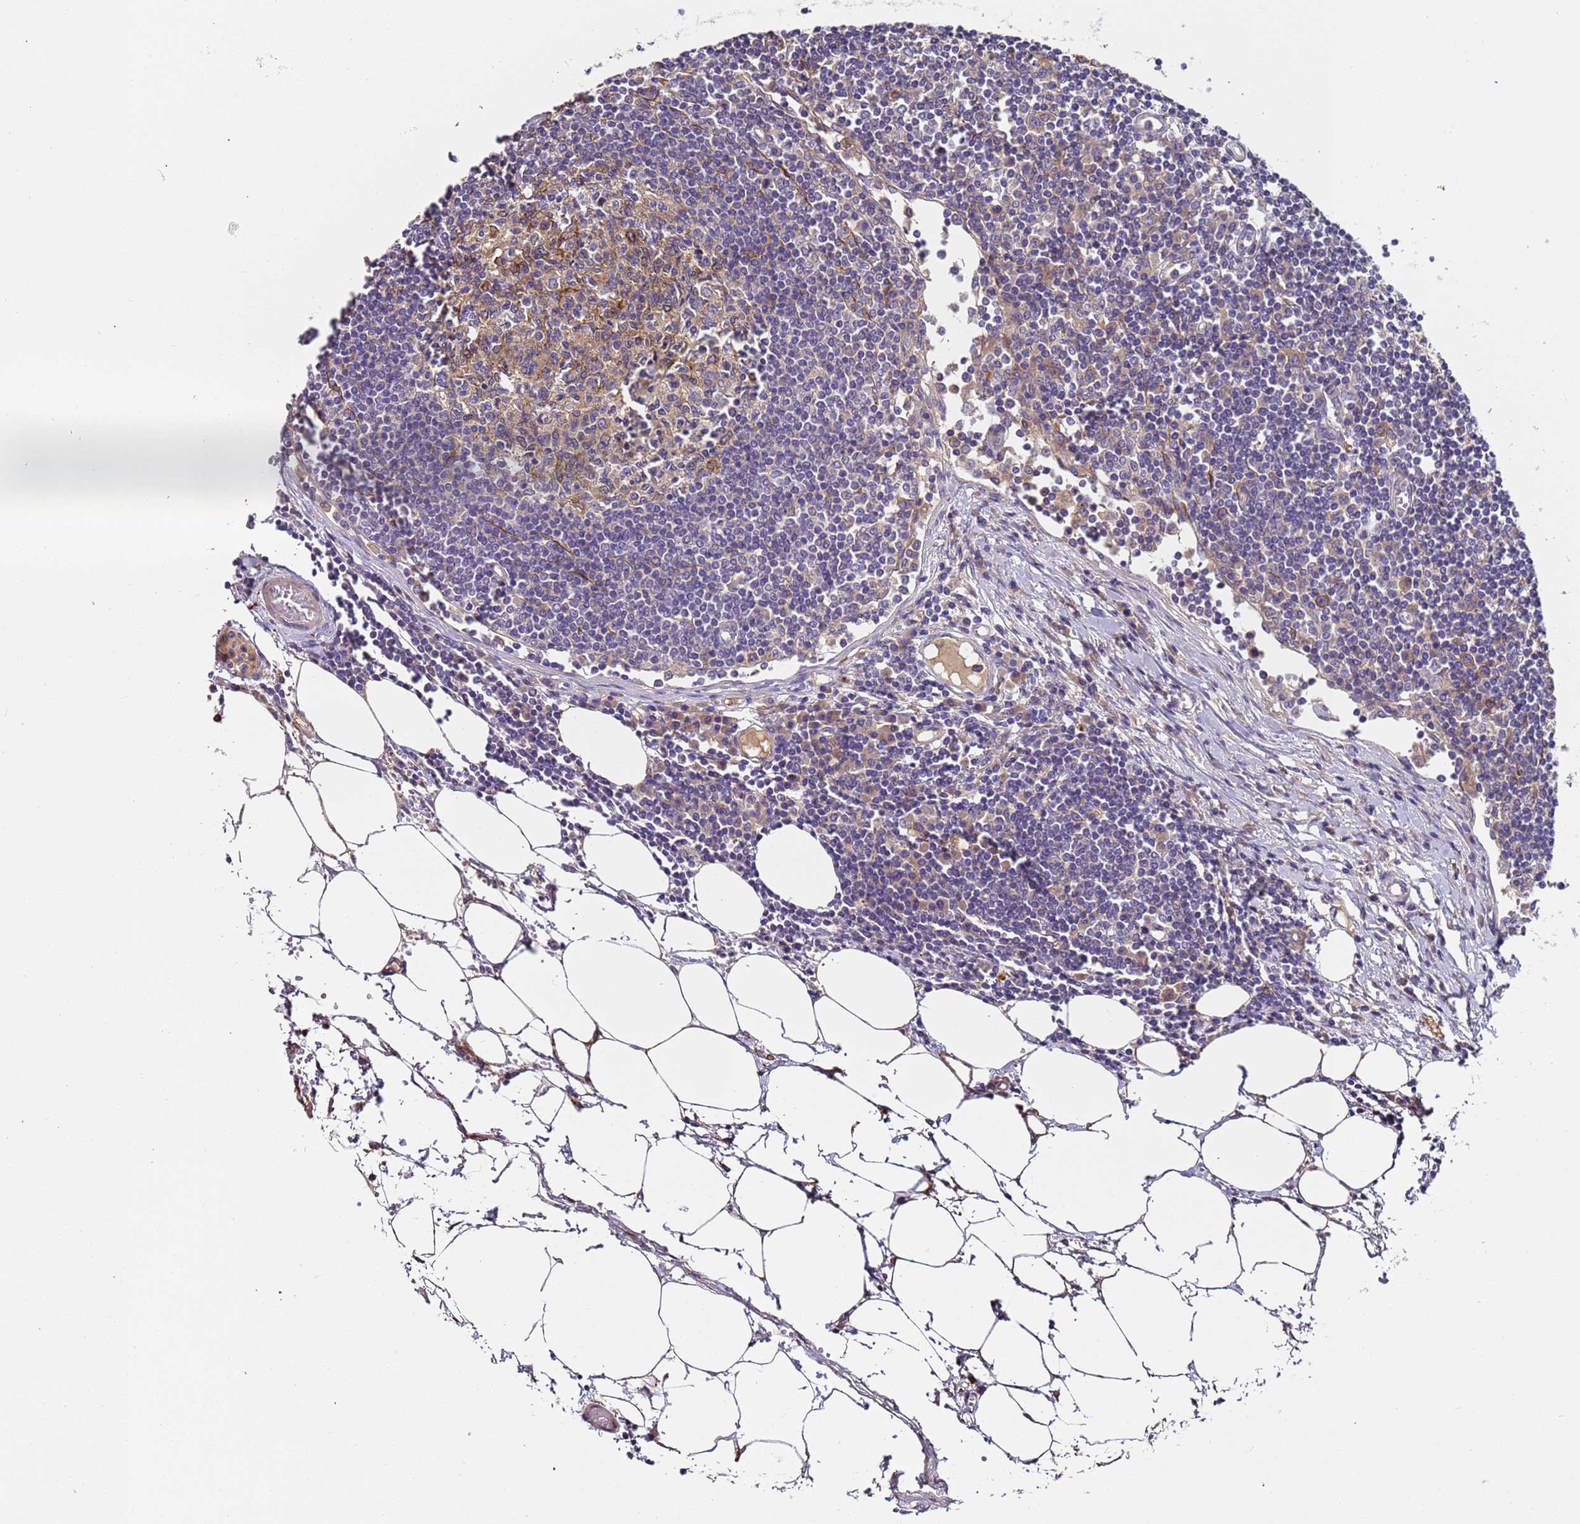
{"staining": {"intensity": "weak", "quantity": ">75%", "location": "cytoplasmic/membranous"}, "tissue": "lymph node", "cell_type": "Germinal center cells", "image_type": "normal", "snomed": [{"axis": "morphology", "description": "Adenocarcinoma, NOS"}, {"axis": "topography", "description": "Lymph node"}], "caption": "About >75% of germinal center cells in normal human lymph node reveal weak cytoplasmic/membranous protein positivity as visualized by brown immunohistochemical staining.", "gene": "PAQR7", "patient": {"sex": "female", "age": 62}}